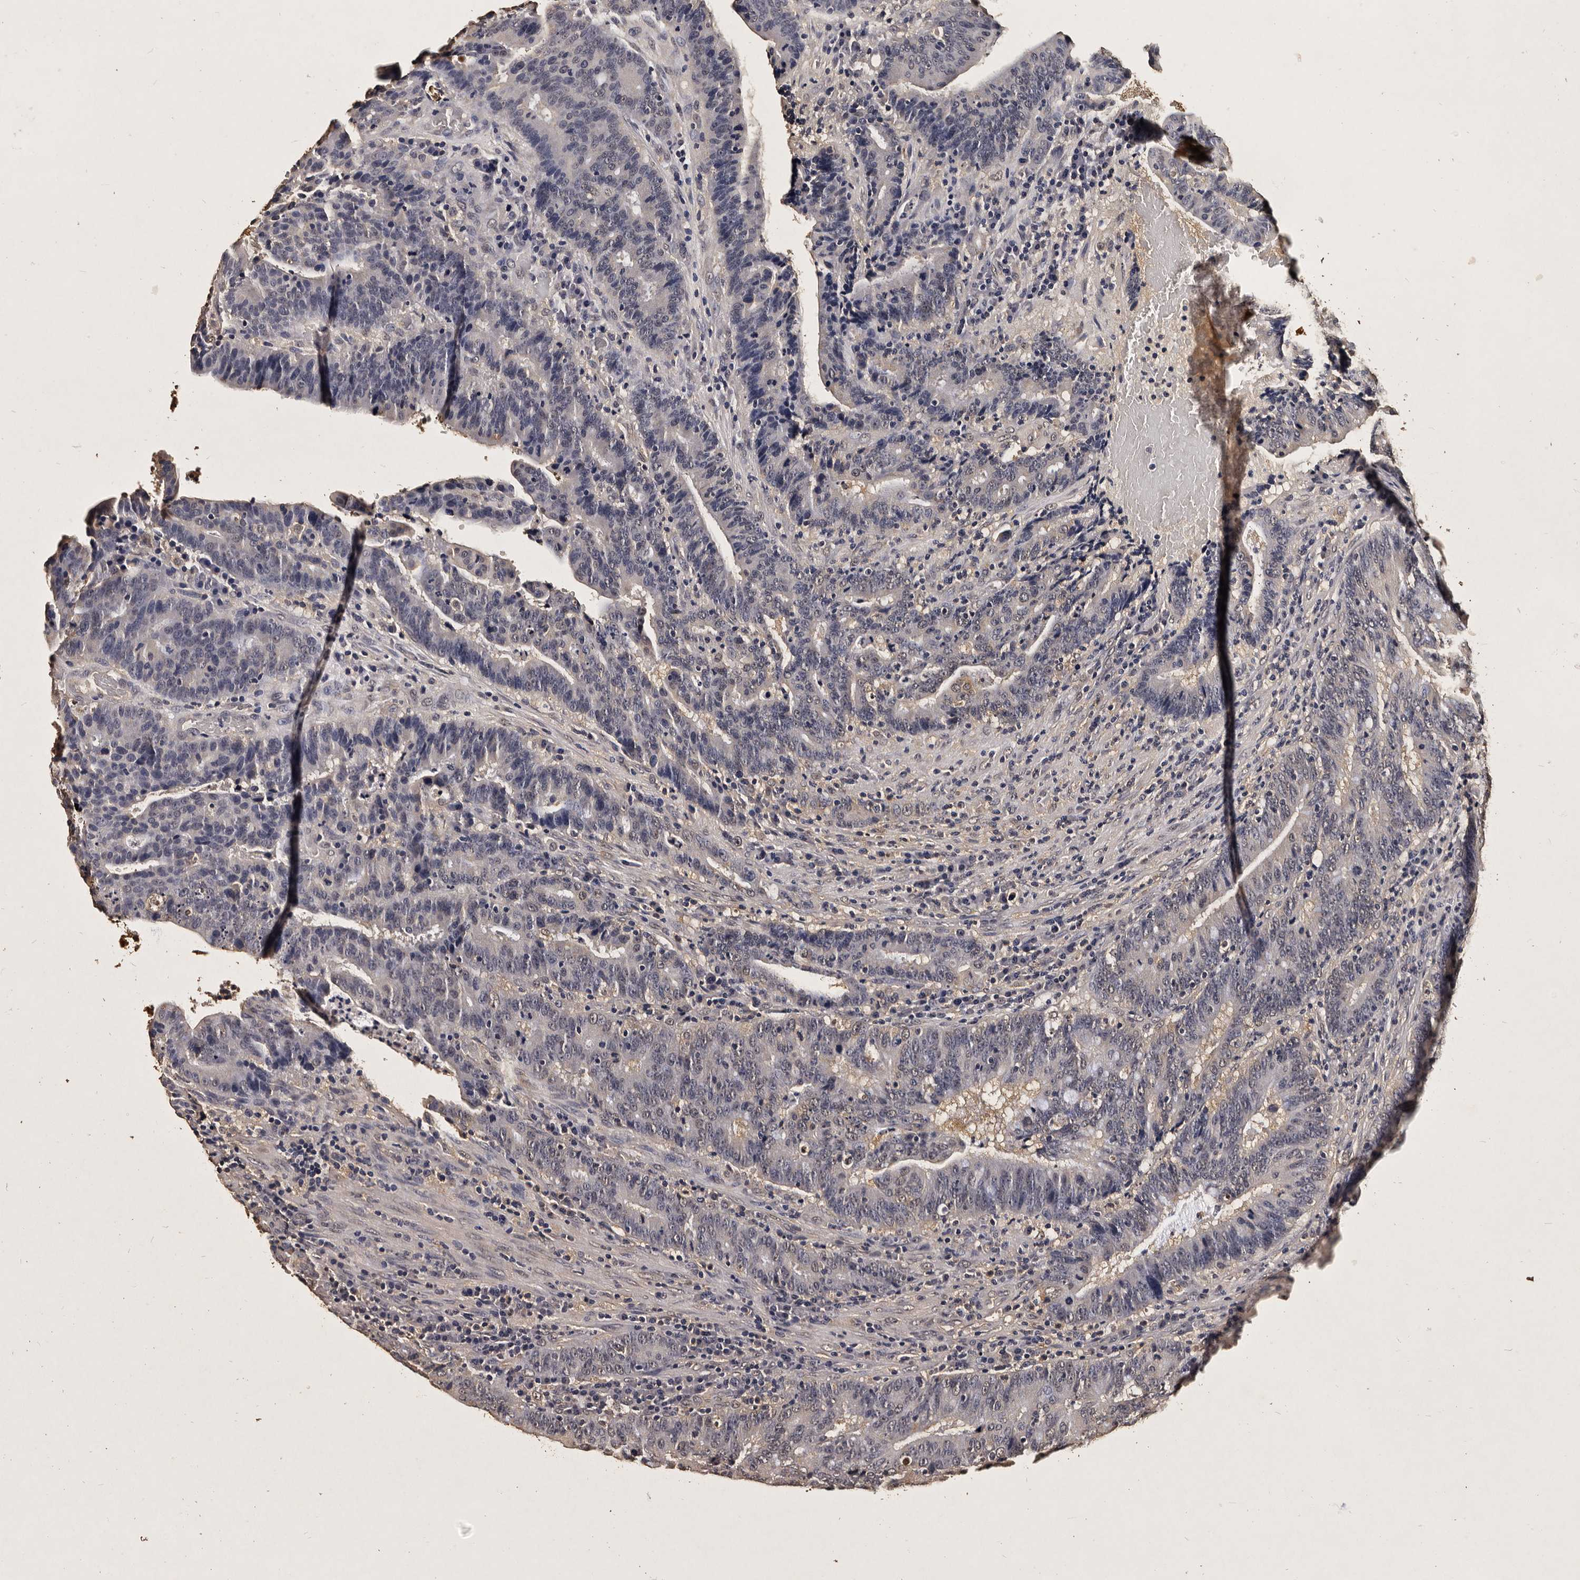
{"staining": {"intensity": "negative", "quantity": "none", "location": "none"}, "tissue": "colorectal cancer", "cell_type": "Tumor cells", "image_type": "cancer", "snomed": [{"axis": "morphology", "description": "Adenocarcinoma, NOS"}, {"axis": "topography", "description": "Colon"}], "caption": "The image exhibits no significant staining in tumor cells of colorectal adenocarcinoma.", "gene": "PARS2", "patient": {"sex": "female", "age": 66}}